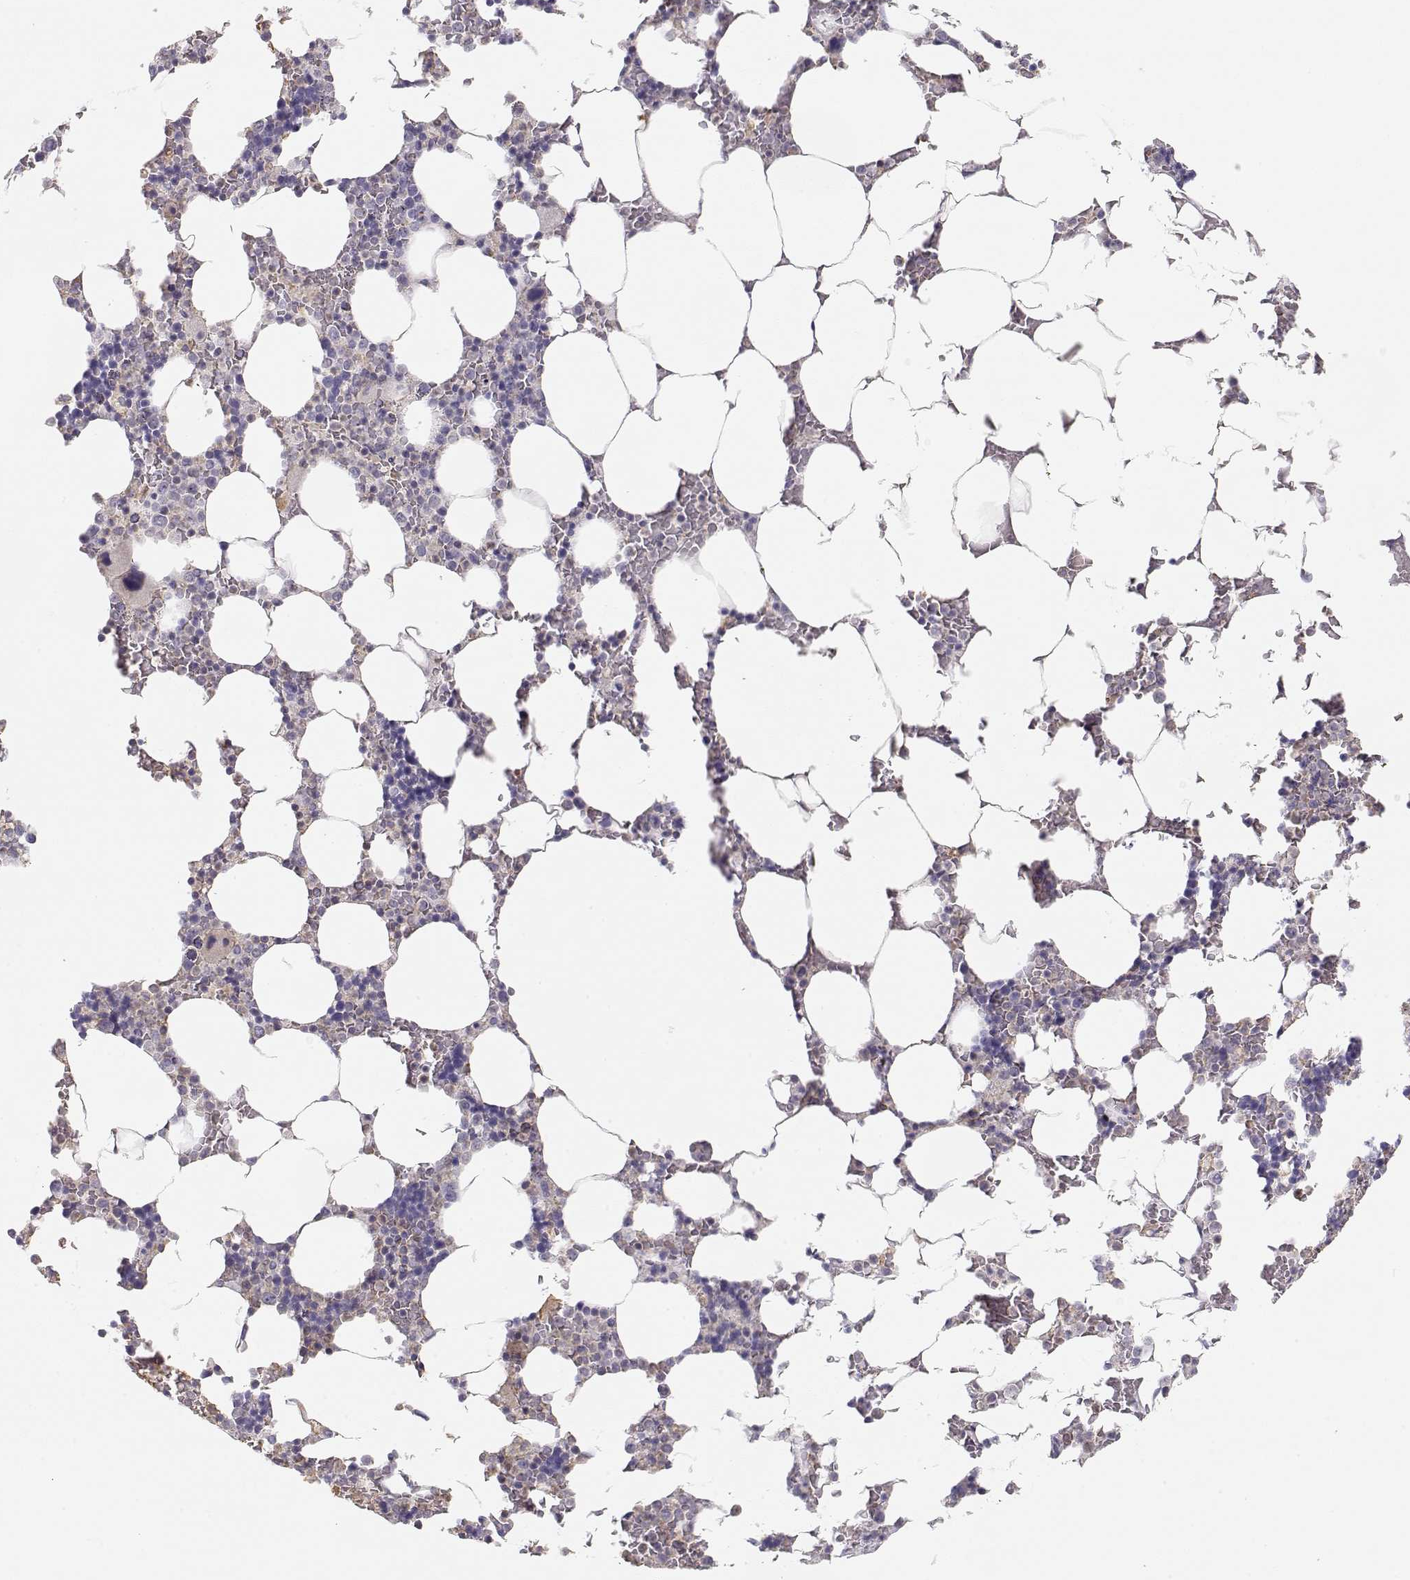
{"staining": {"intensity": "negative", "quantity": "none", "location": "none"}, "tissue": "bone marrow", "cell_type": "Hematopoietic cells", "image_type": "normal", "snomed": [{"axis": "morphology", "description": "Normal tissue, NOS"}, {"axis": "topography", "description": "Bone marrow"}], "caption": "High magnification brightfield microscopy of normal bone marrow stained with DAB (3,3'-diaminobenzidine) (brown) and counterstained with hematoxylin (blue): hematopoietic cells show no significant expression.", "gene": "DAPL1", "patient": {"sex": "male", "age": 51}}